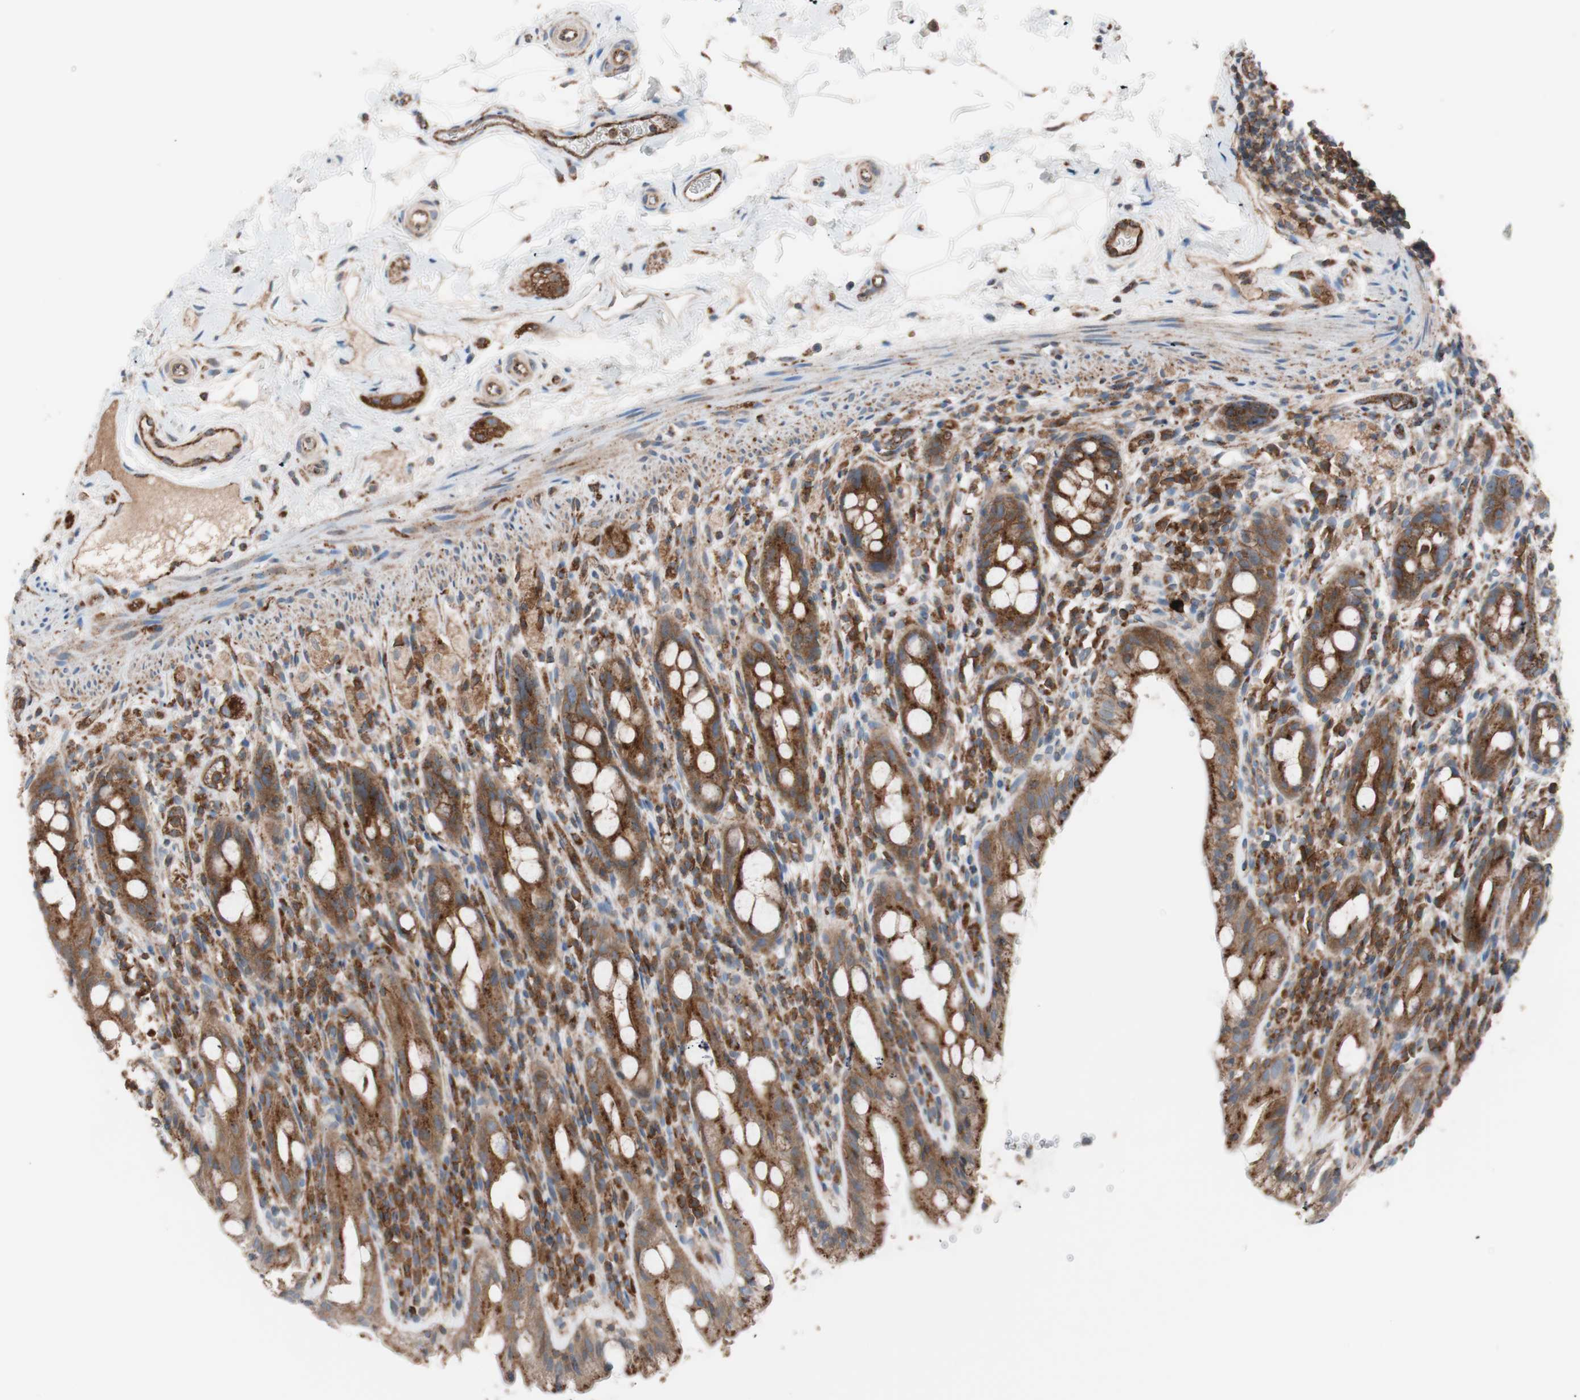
{"staining": {"intensity": "strong", "quantity": ">75%", "location": "cytoplasmic/membranous"}, "tissue": "rectum", "cell_type": "Glandular cells", "image_type": "normal", "snomed": [{"axis": "morphology", "description": "Normal tissue, NOS"}, {"axis": "topography", "description": "Rectum"}], "caption": "Immunohistochemical staining of benign rectum shows strong cytoplasmic/membranous protein staining in about >75% of glandular cells.", "gene": "FLOT2", "patient": {"sex": "male", "age": 44}}